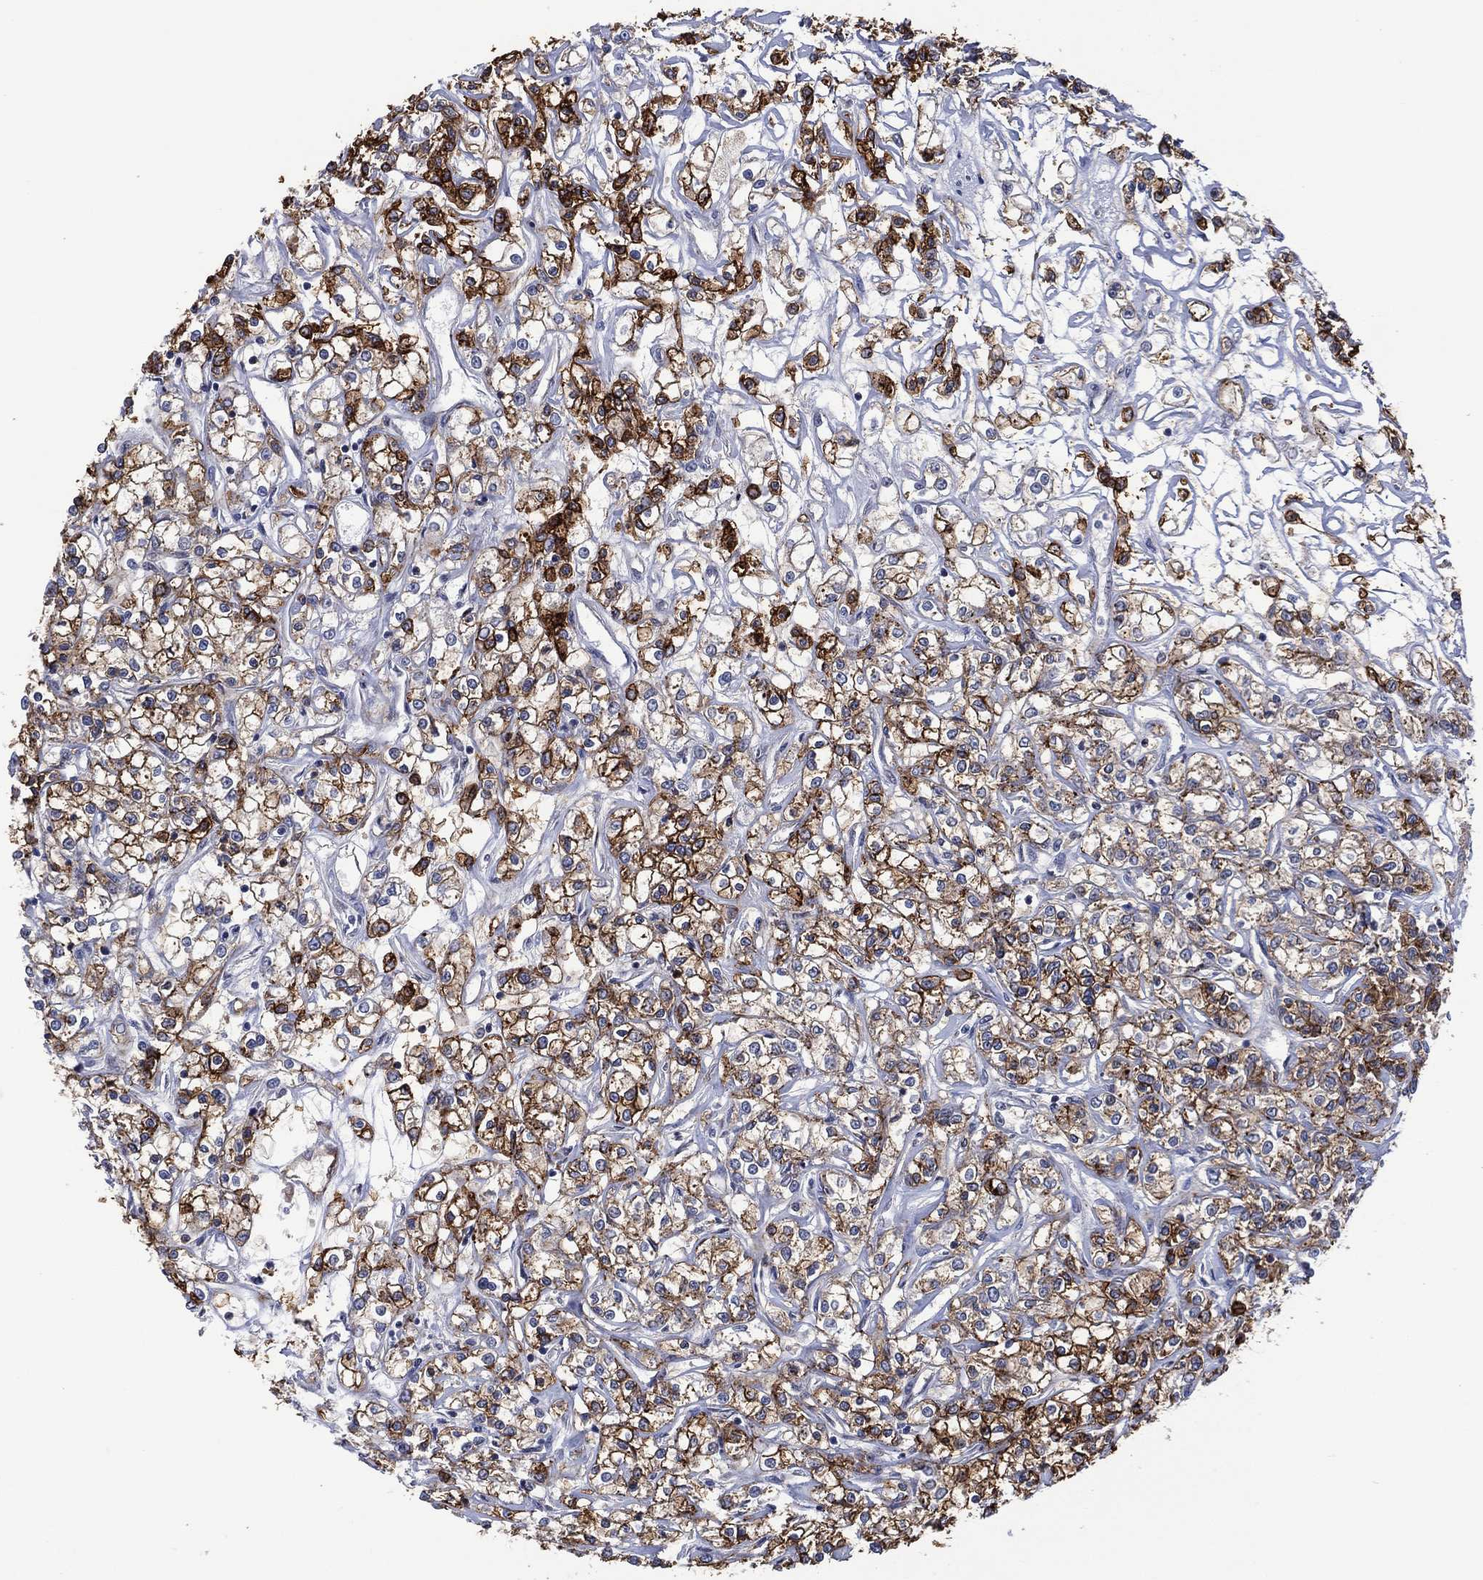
{"staining": {"intensity": "strong", "quantity": "<25%", "location": "cytoplasmic/membranous"}, "tissue": "renal cancer", "cell_type": "Tumor cells", "image_type": "cancer", "snomed": [{"axis": "morphology", "description": "Adenocarcinoma, NOS"}, {"axis": "topography", "description": "Kidney"}], "caption": "Tumor cells exhibit medium levels of strong cytoplasmic/membranous staining in approximately <25% of cells in human renal cancer (adenocarcinoma).", "gene": "DPP4", "patient": {"sex": "female", "age": 59}}